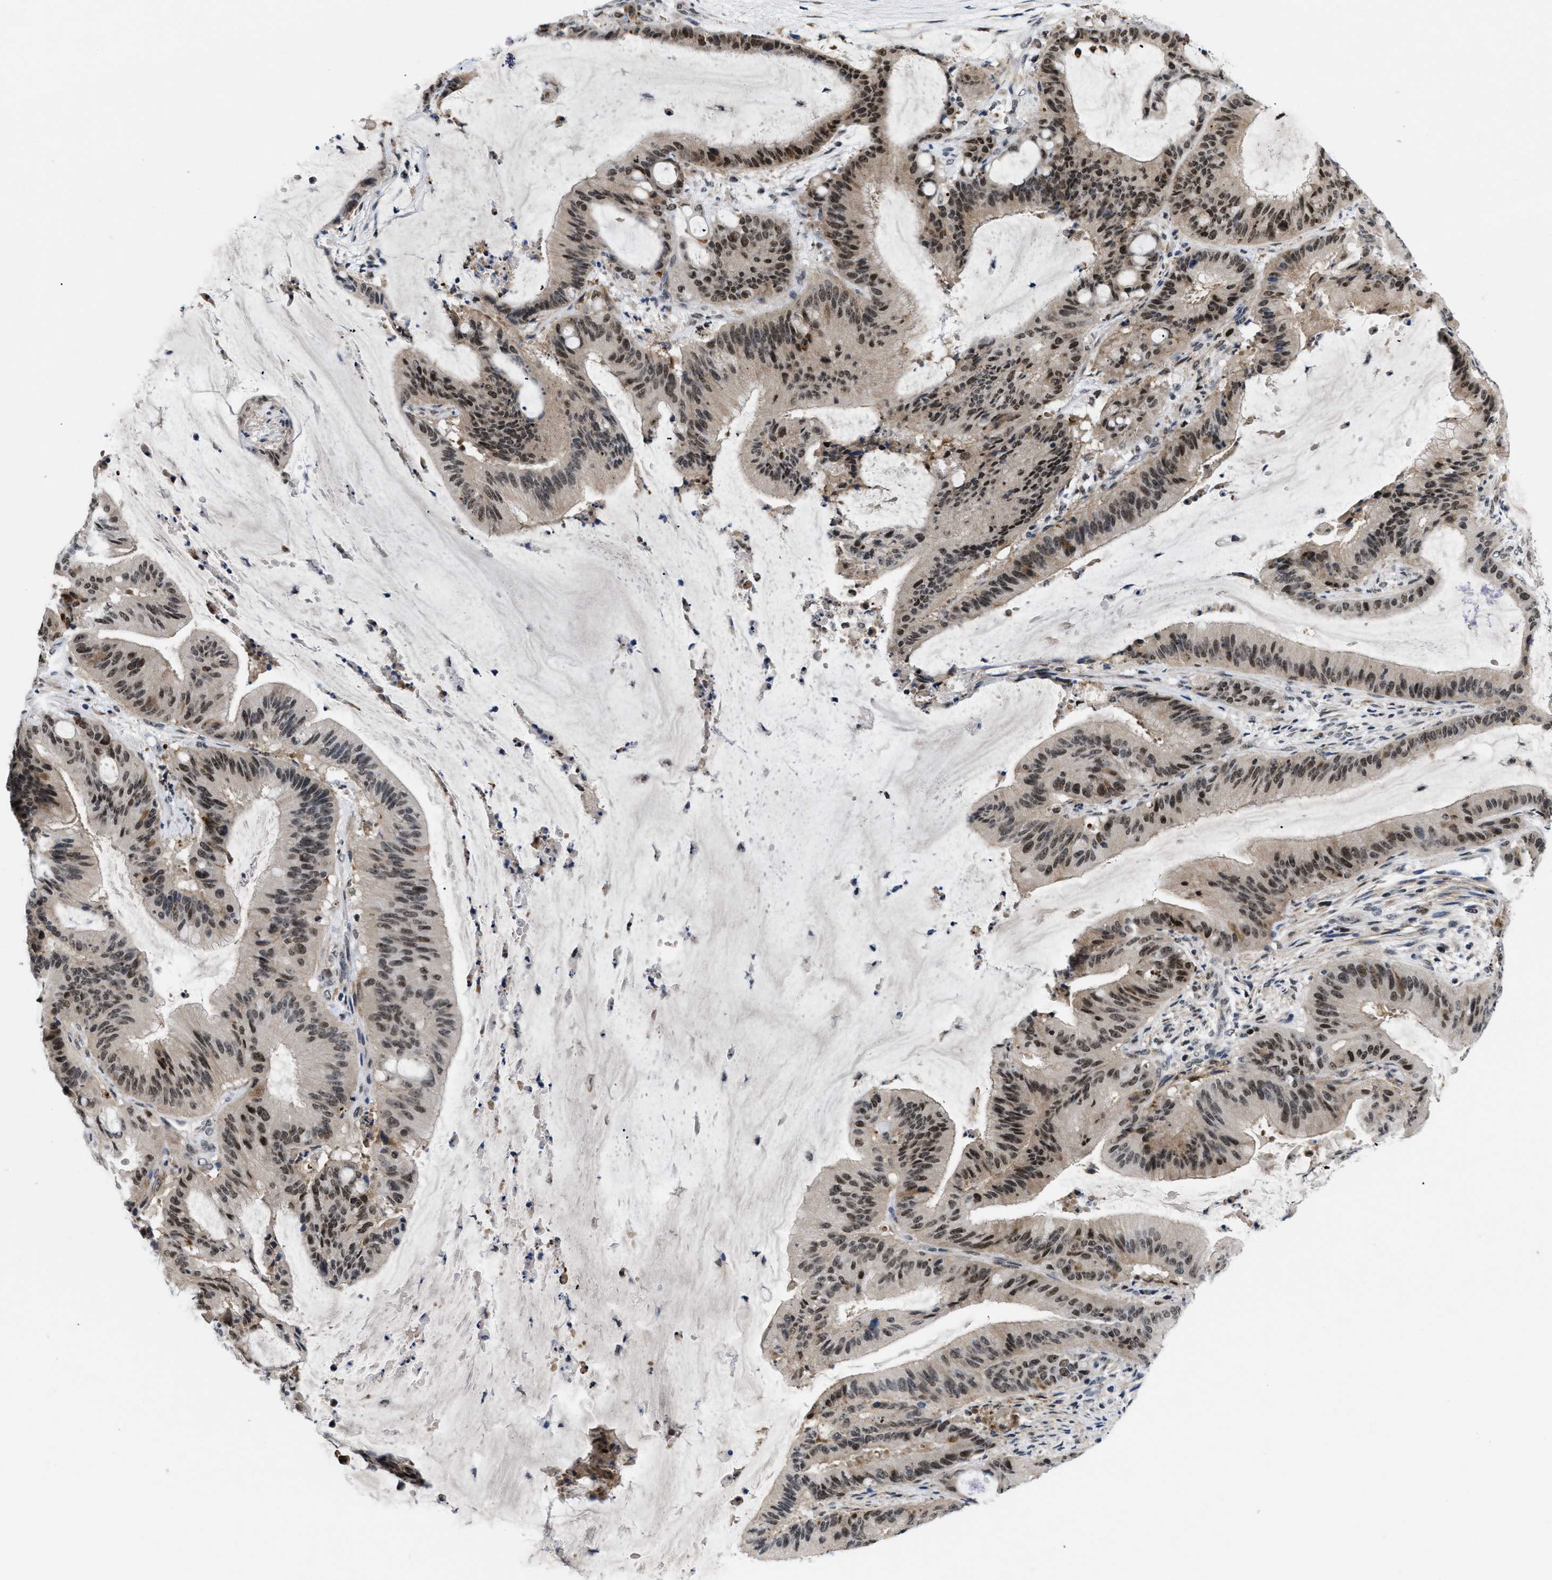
{"staining": {"intensity": "moderate", "quantity": ">75%", "location": "nuclear"}, "tissue": "liver cancer", "cell_type": "Tumor cells", "image_type": "cancer", "snomed": [{"axis": "morphology", "description": "Normal tissue, NOS"}, {"axis": "morphology", "description": "Cholangiocarcinoma"}, {"axis": "topography", "description": "Liver"}, {"axis": "topography", "description": "Peripheral nerve tissue"}], "caption": "This is an image of immunohistochemistry (IHC) staining of liver cholangiocarcinoma, which shows moderate positivity in the nuclear of tumor cells.", "gene": "PITHD1", "patient": {"sex": "female", "age": 73}}